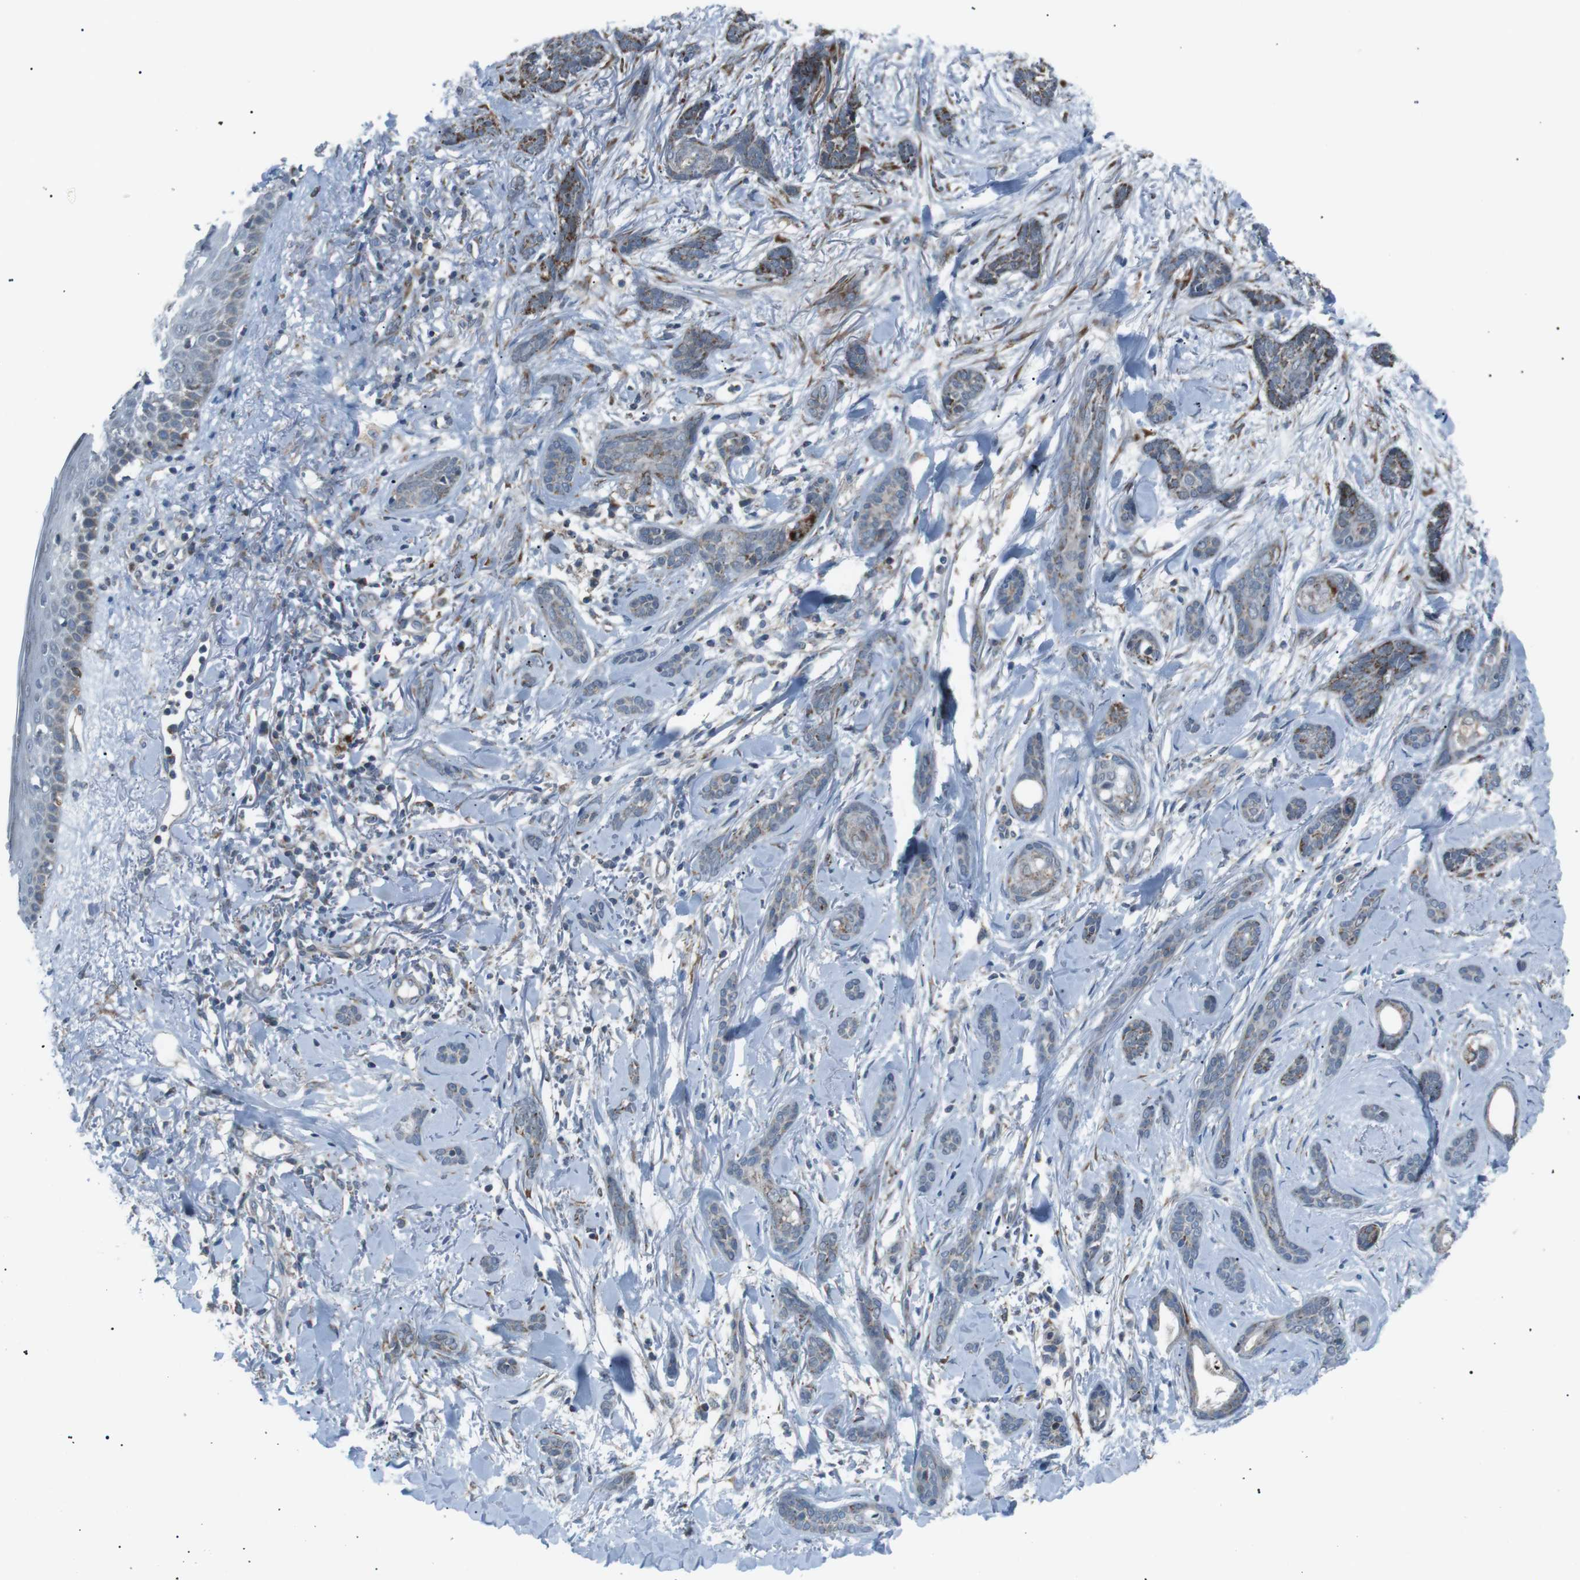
{"staining": {"intensity": "moderate", "quantity": "25%-75%", "location": "cytoplasmic/membranous"}, "tissue": "skin cancer", "cell_type": "Tumor cells", "image_type": "cancer", "snomed": [{"axis": "morphology", "description": "Basal cell carcinoma"}, {"axis": "morphology", "description": "Adnexal tumor, benign"}, {"axis": "topography", "description": "Skin"}], "caption": "This image shows skin cancer (basal cell carcinoma) stained with immunohistochemistry to label a protein in brown. The cytoplasmic/membranous of tumor cells show moderate positivity for the protein. Nuclei are counter-stained blue.", "gene": "ARID5B", "patient": {"sex": "female", "age": 42}}